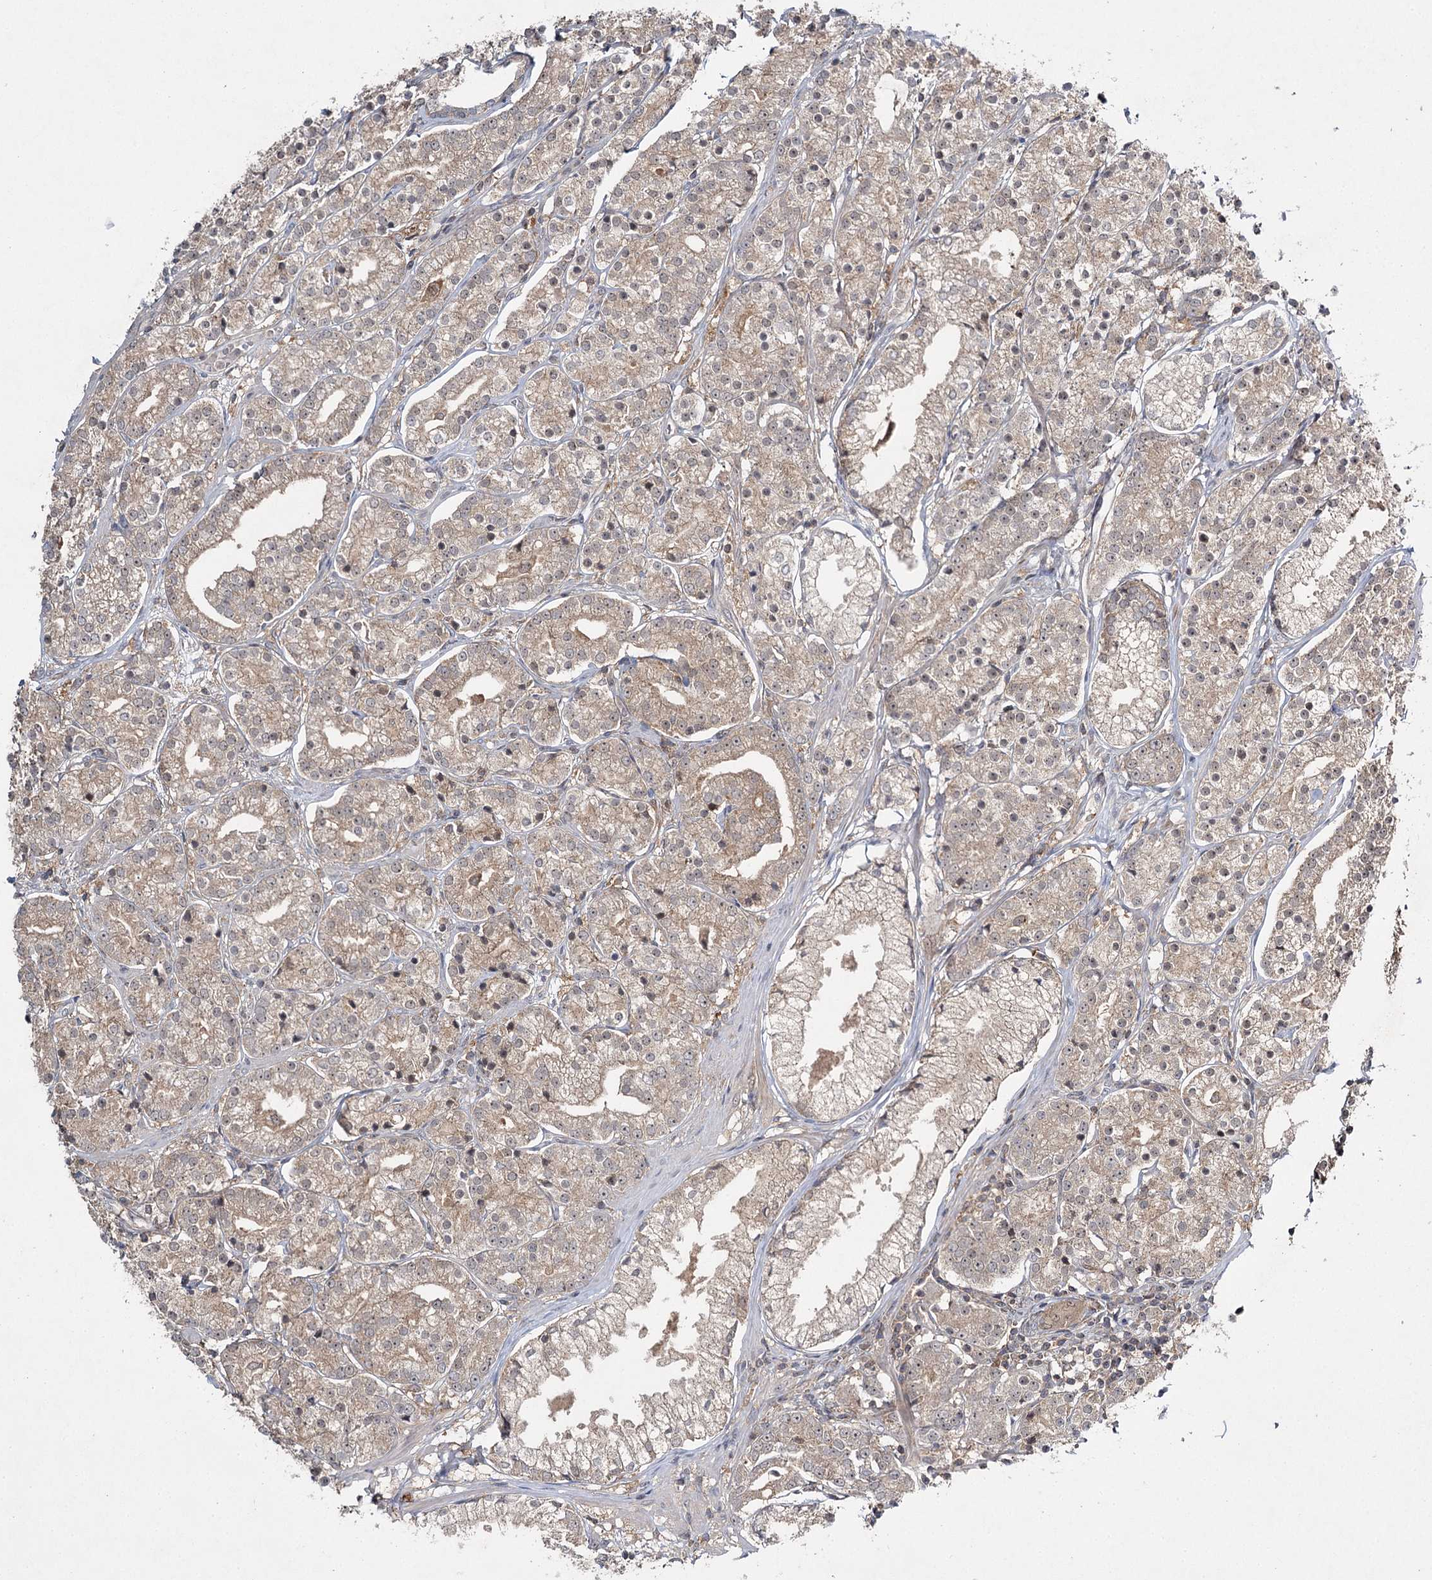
{"staining": {"intensity": "weak", "quantity": "25%-75%", "location": "cytoplasmic/membranous"}, "tissue": "prostate cancer", "cell_type": "Tumor cells", "image_type": "cancer", "snomed": [{"axis": "morphology", "description": "Adenocarcinoma, High grade"}, {"axis": "topography", "description": "Prostate"}], "caption": "Brown immunohistochemical staining in human high-grade adenocarcinoma (prostate) displays weak cytoplasmic/membranous expression in about 25%-75% of tumor cells.", "gene": "WDR44", "patient": {"sex": "male", "age": 69}}